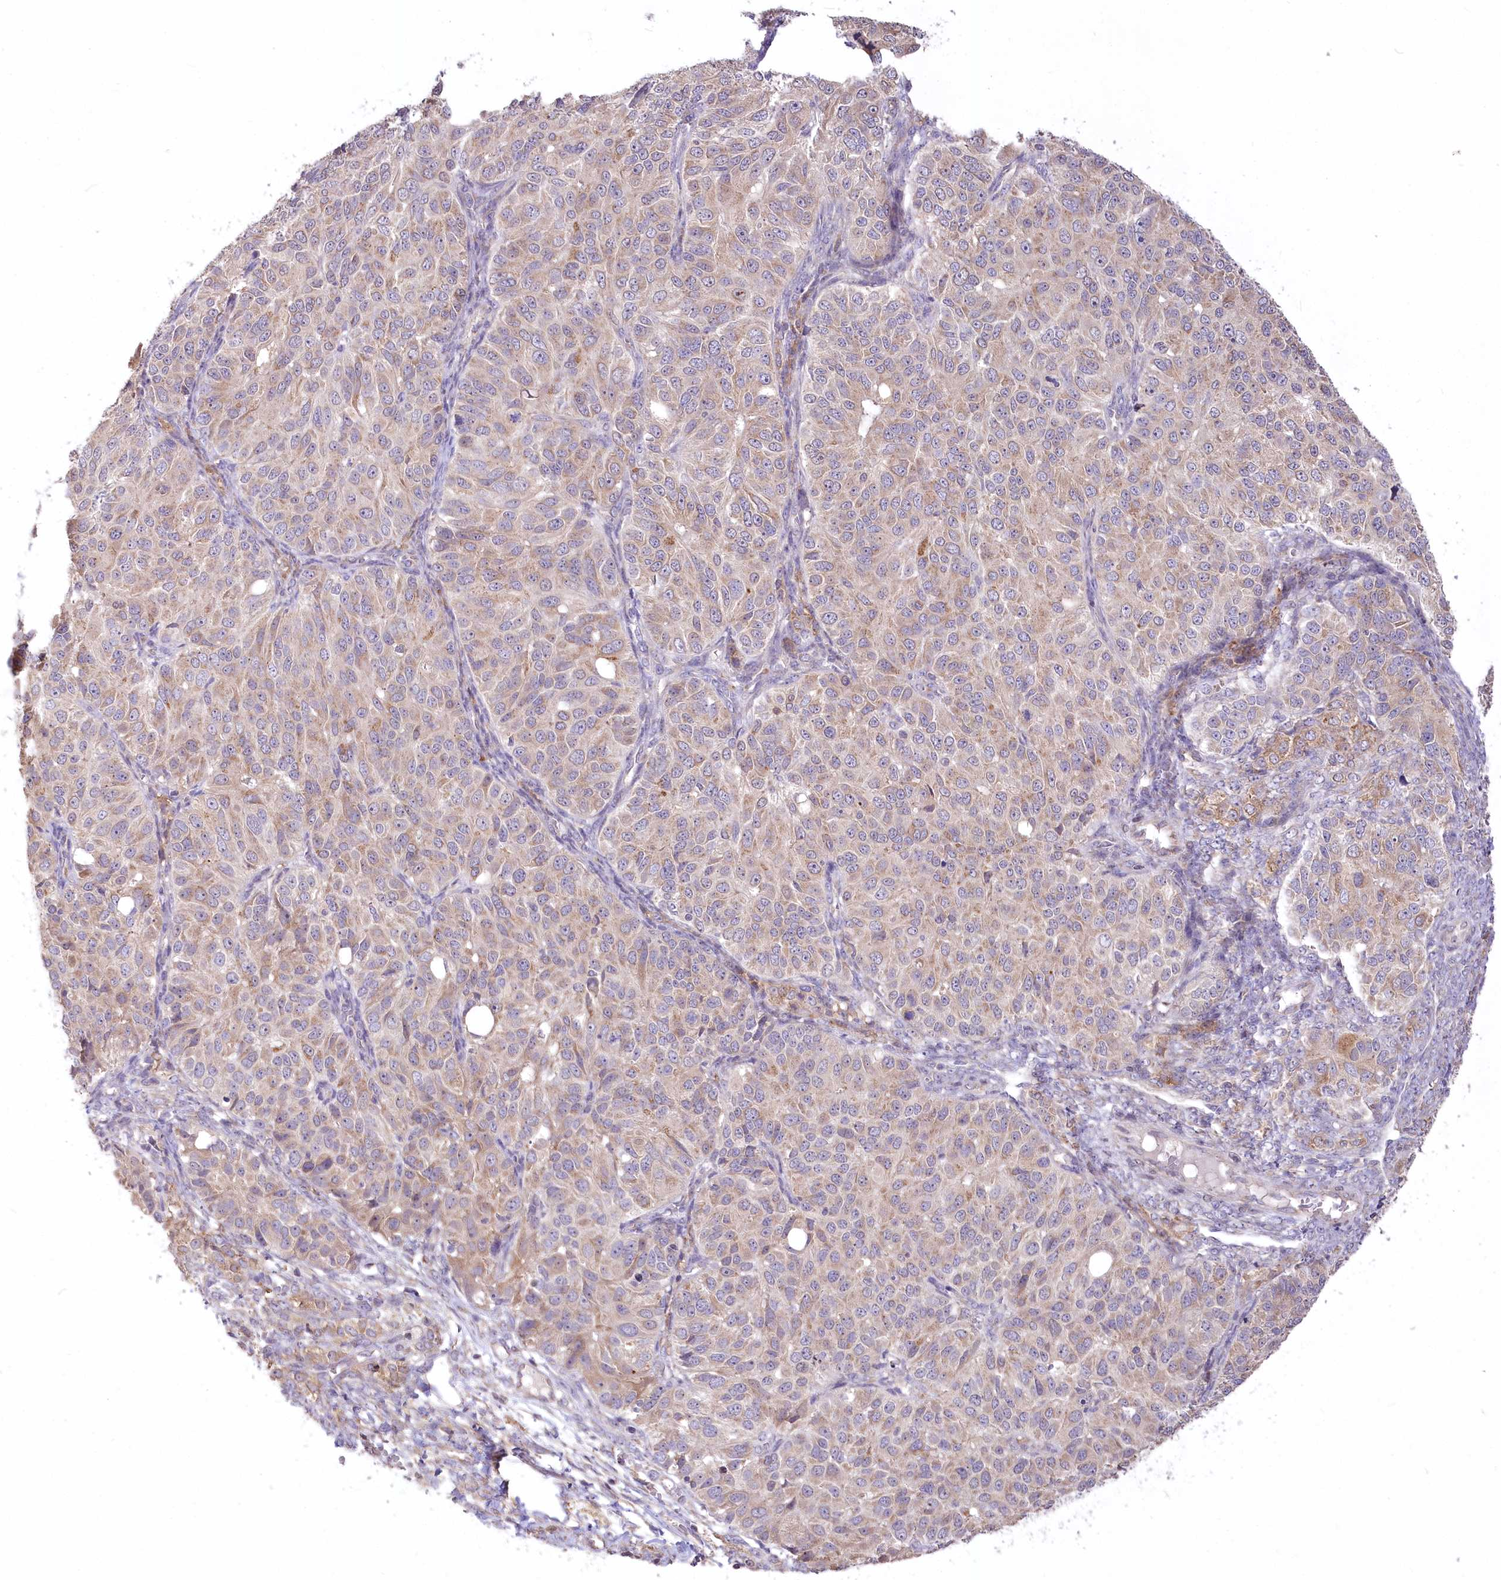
{"staining": {"intensity": "moderate", "quantity": "25%-75%", "location": "cytoplasmic/membranous"}, "tissue": "ovarian cancer", "cell_type": "Tumor cells", "image_type": "cancer", "snomed": [{"axis": "morphology", "description": "Carcinoma, endometroid"}, {"axis": "topography", "description": "Ovary"}], "caption": "Brown immunohistochemical staining in human ovarian endometroid carcinoma exhibits moderate cytoplasmic/membranous staining in about 25%-75% of tumor cells.", "gene": "STT3B", "patient": {"sex": "female", "age": 51}}